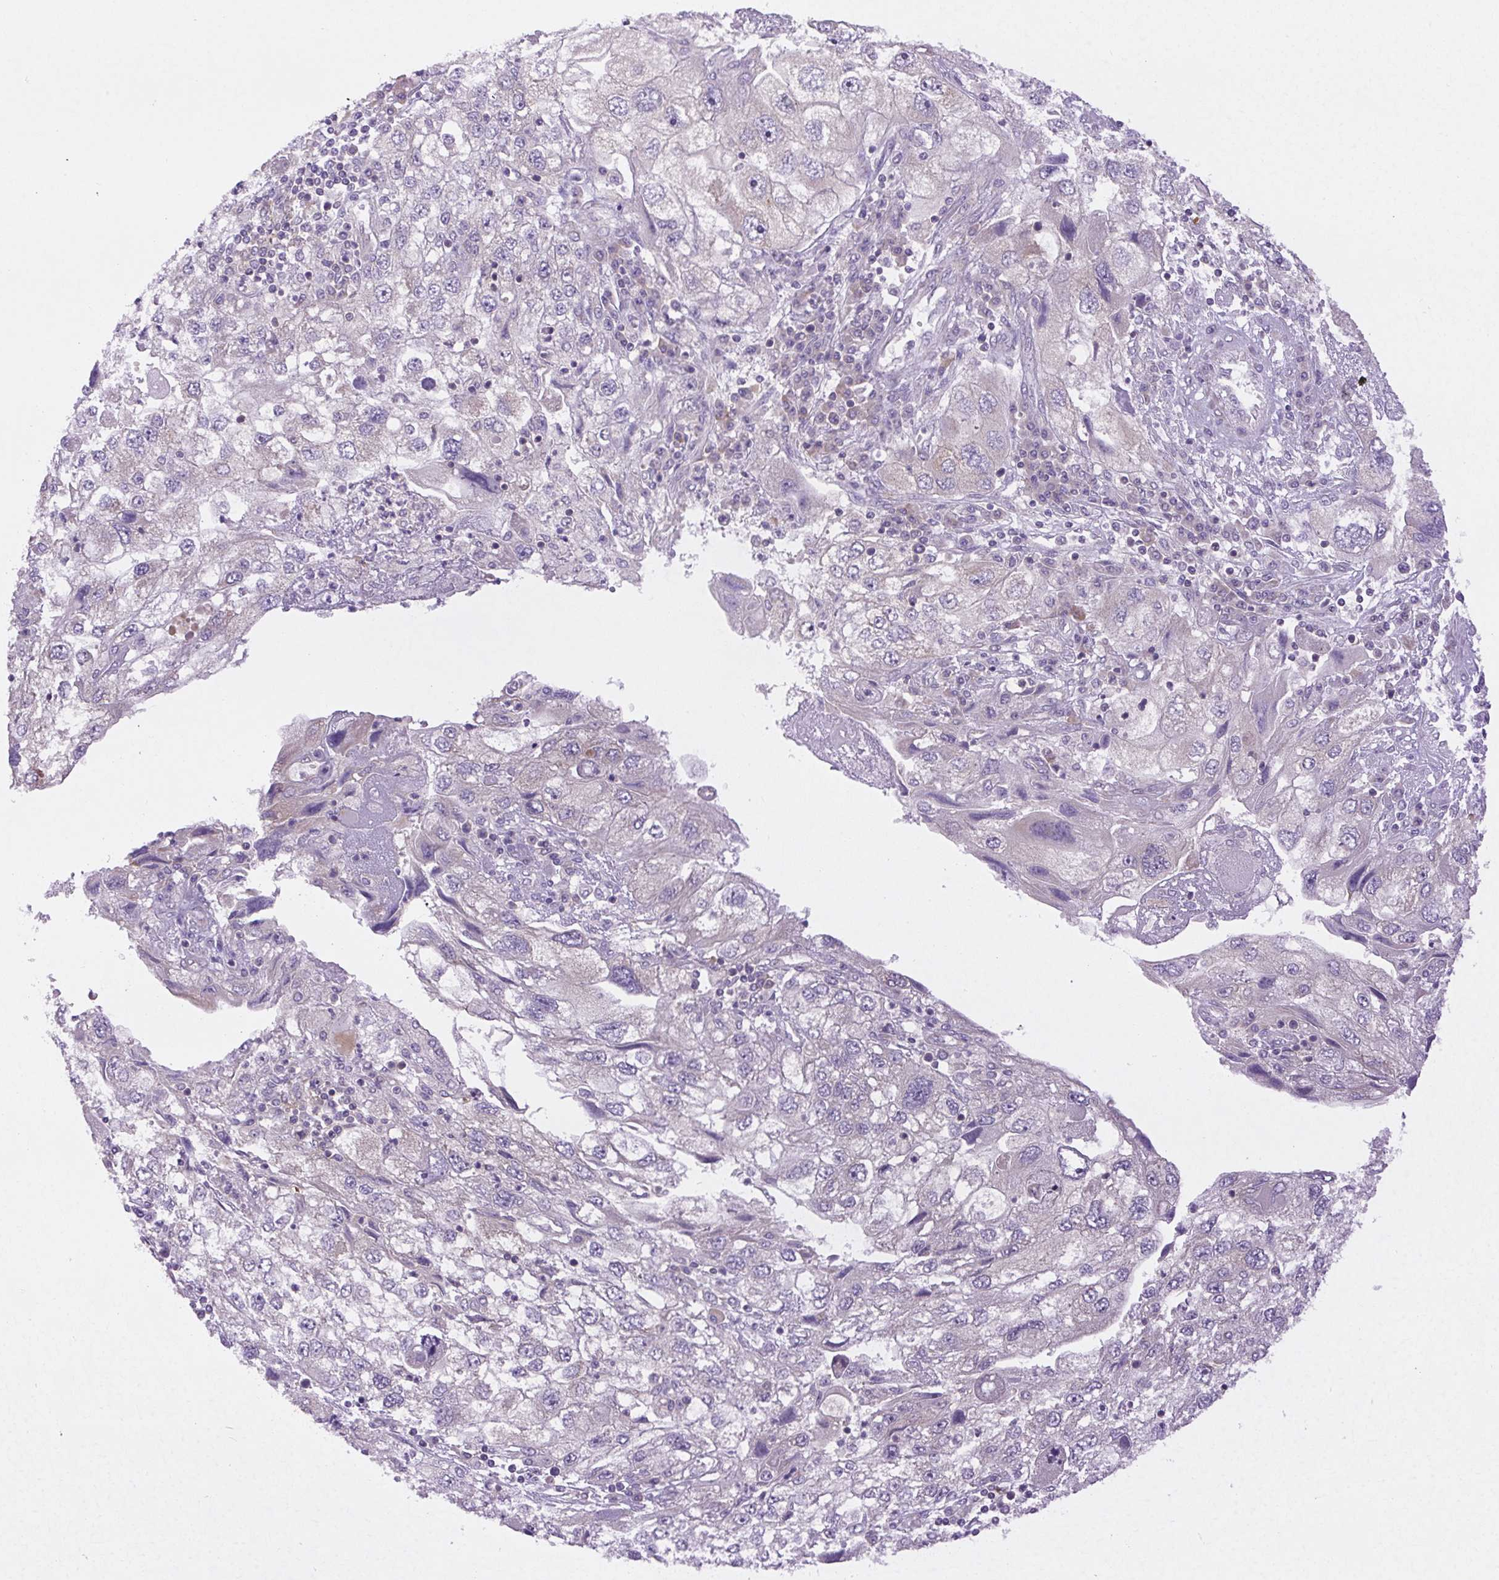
{"staining": {"intensity": "negative", "quantity": "none", "location": "none"}, "tissue": "endometrial cancer", "cell_type": "Tumor cells", "image_type": "cancer", "snomed": [{"axis": "morphology", "description": "Adenocarcinoma, NOS"}, {"axis": "topography", "description": "Endometrium"}], "caption": "A histopathology image of human endometrial adenocarcinoma is negative for staining in tumor cells.", "gene": "MINK1", "patient": {"sex": "female", "age": 49}}